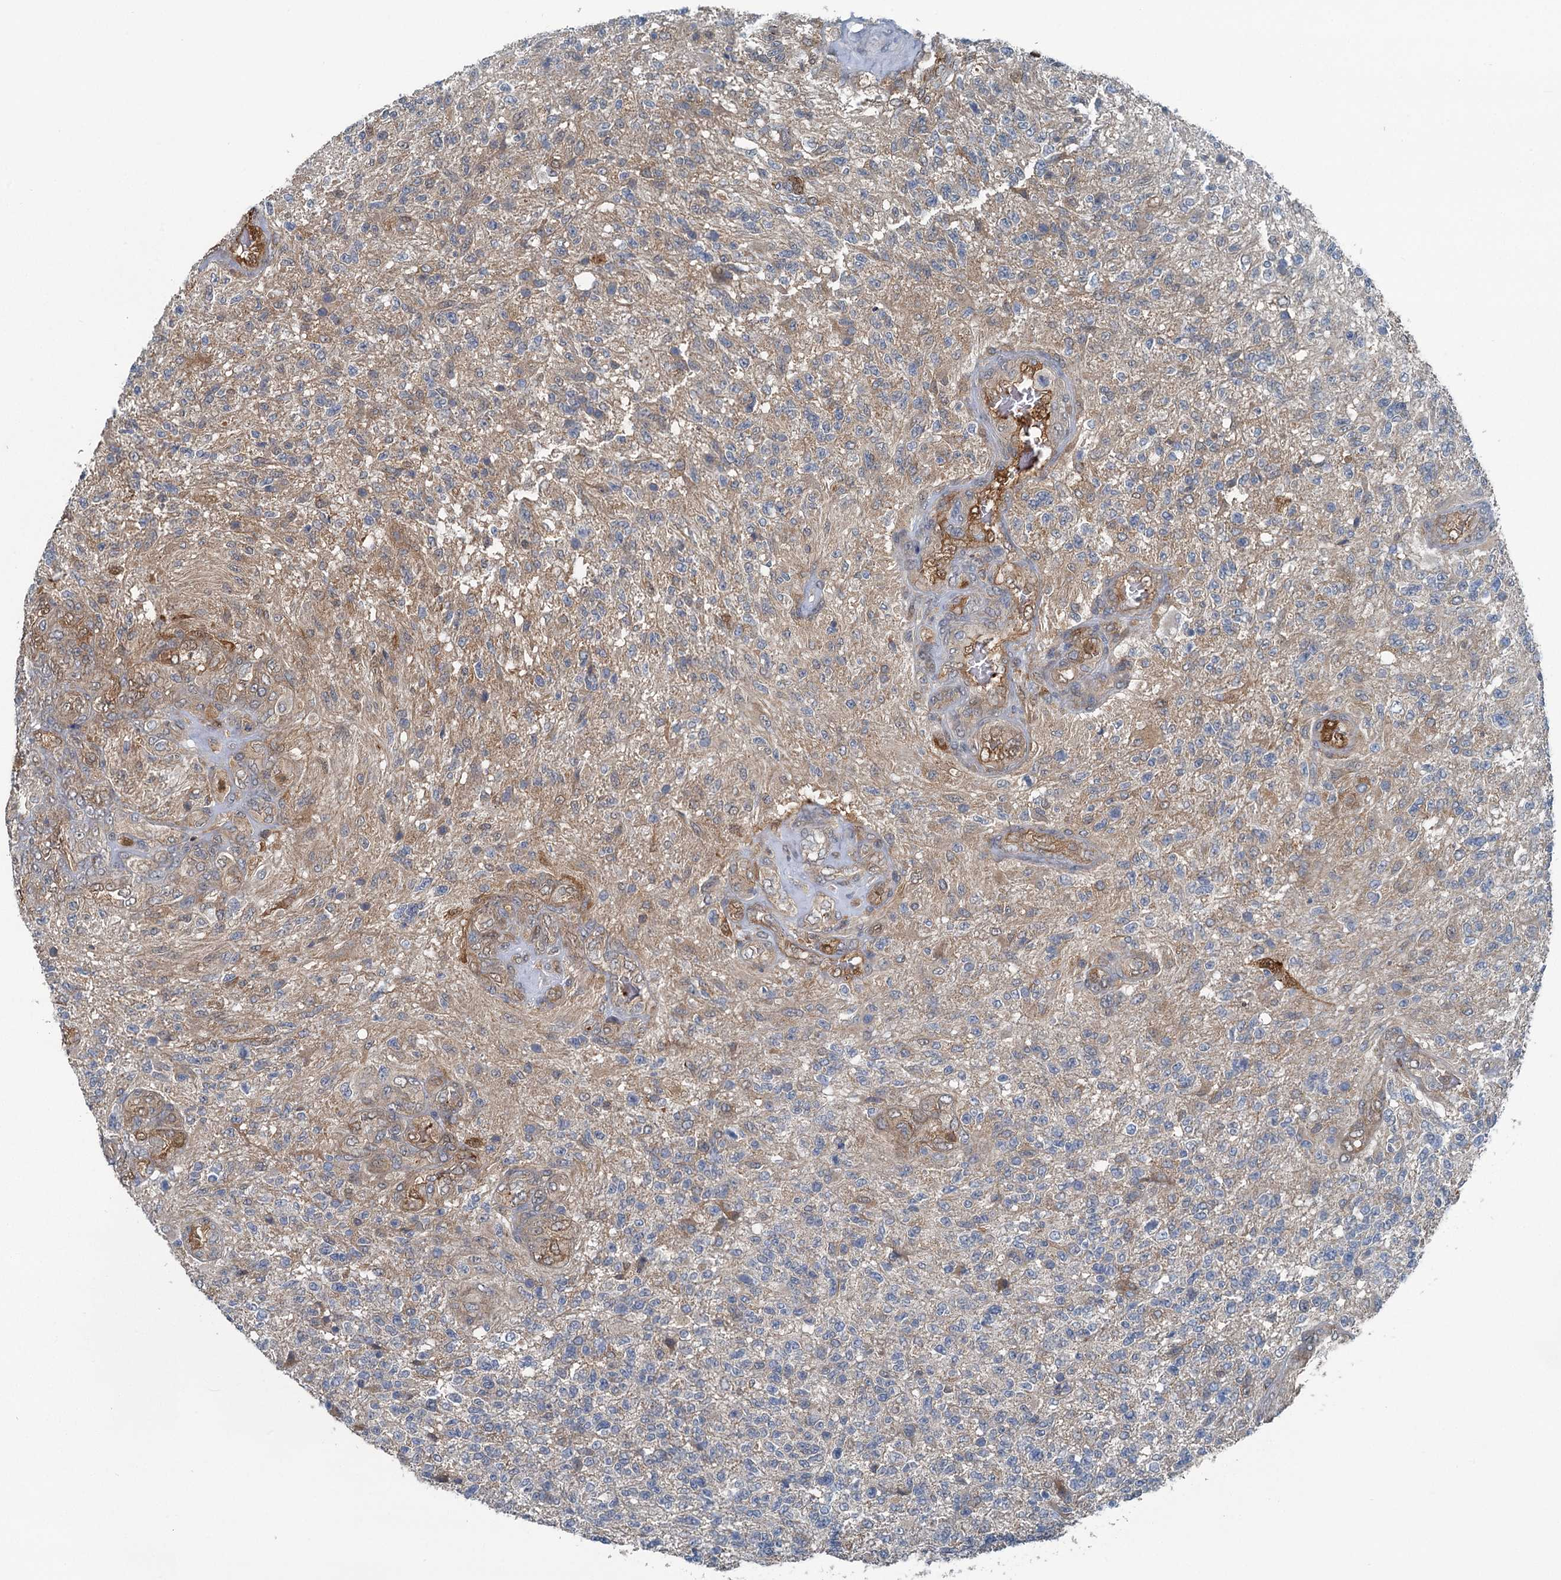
{"staining": {"intensity": "weak", "quantity": "<25%", "location": "cytoplasmic/membranous"}, "tissue": "glioma", "cell_type": "Tumor cells", "image_type": "cancer", "snomed": [{"axis": "morphology", "description": "Glioma, malignant, High grade"}, {"axis": "topography", "description": "Brain"}], "caption": "Glioma was stained to show a protein in brown. There is no significant staining in tumor cells. (Stains: DAB IHC with hematoxylin counter stain, Microscopy: brightfield microscopy at high magnification).", "gene": "GCLM", "patient": {"sex": "male", "age": 56}}